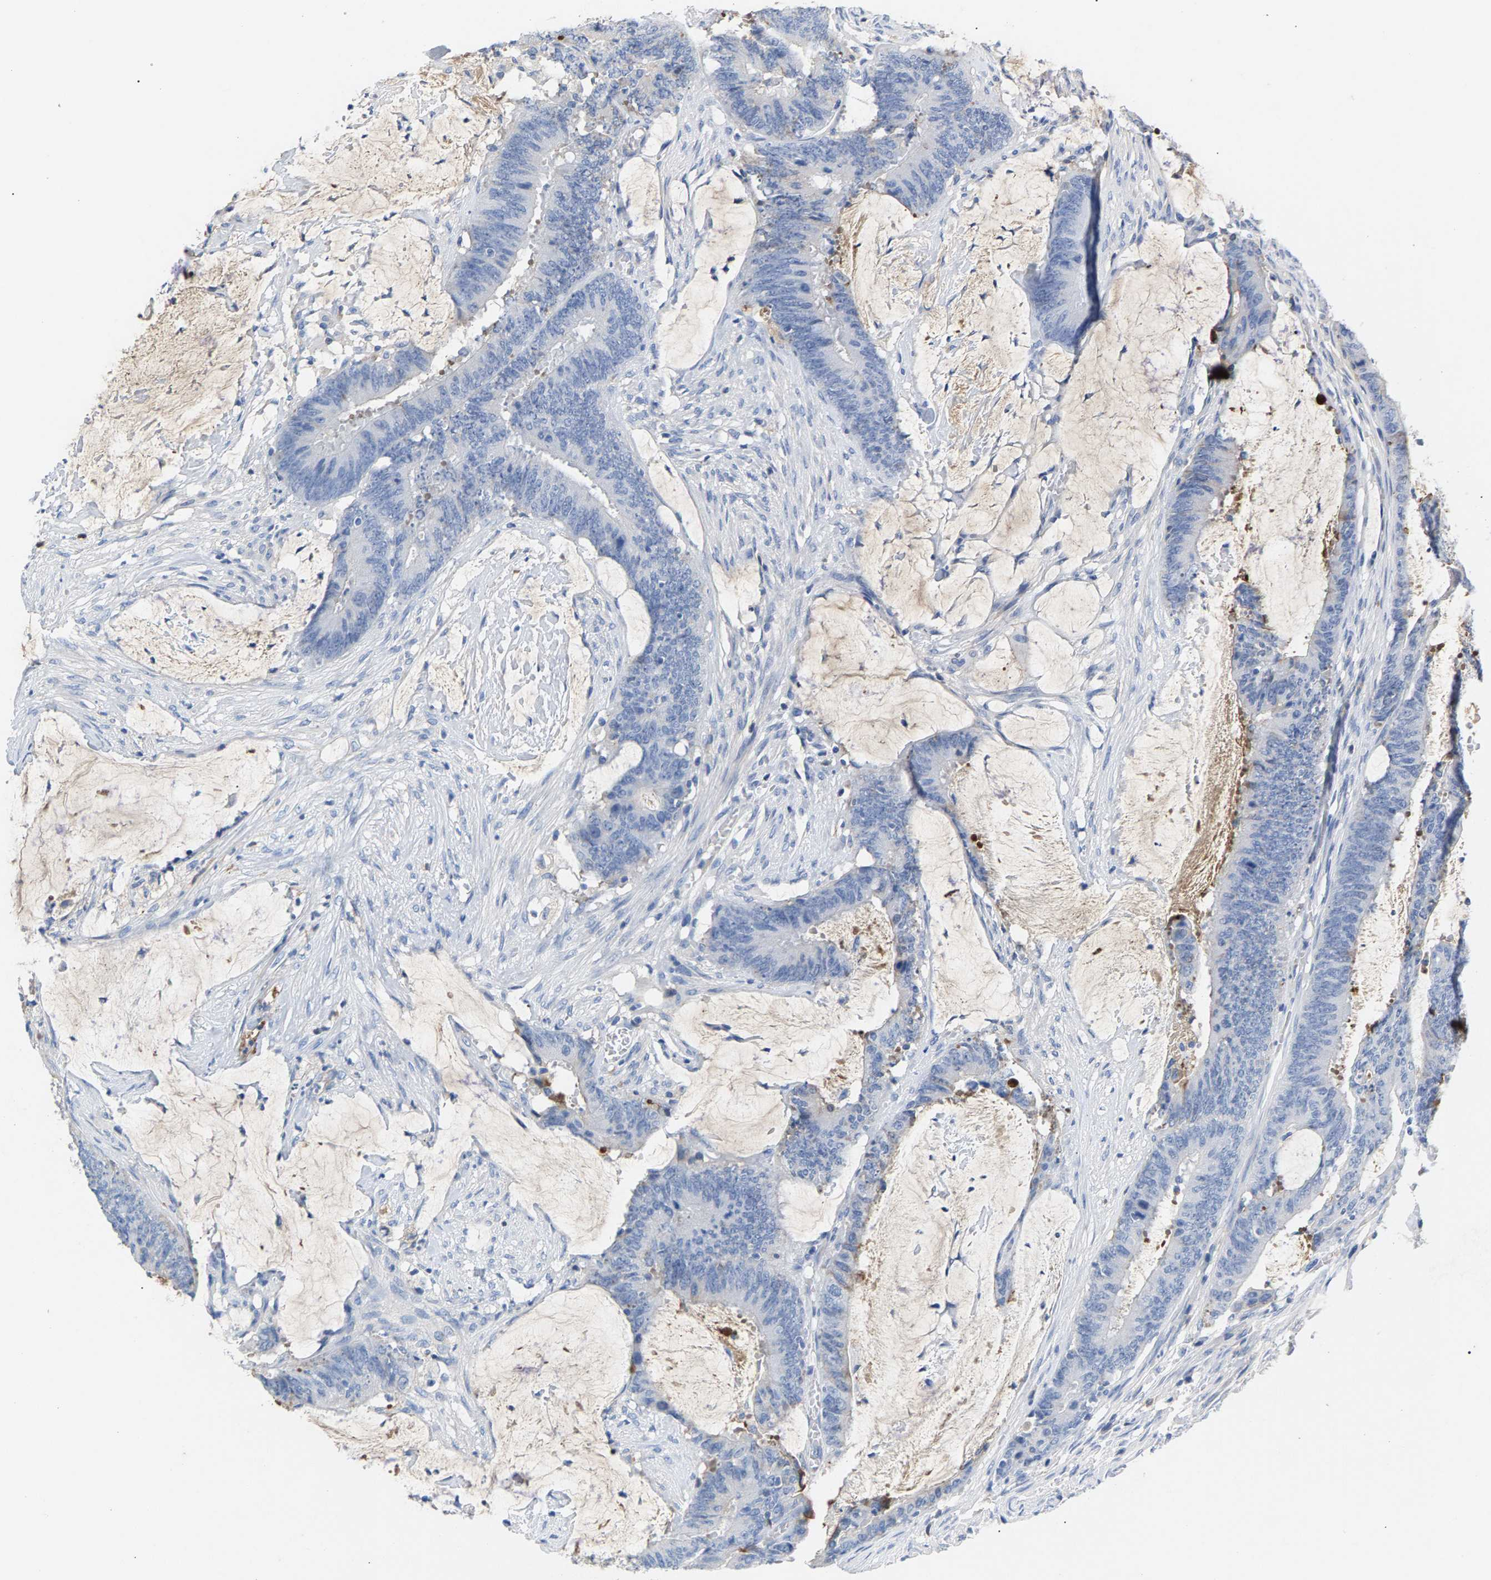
{"staining": {"intensity": "negative", "quantity": "none", "location": "none"}, "tissue": "colorectal cancer", "cell_type": "Tumor cells", "image_type": "cancer", "snomed": [{"axis": "morphology", "description": "Adenocarcinoma, NOS"}, {"axis": "topography", "description": "Rectum"}], "caption": "Tumor cells are negative for protein expression in human colorectal cancer.", "gene": "APOH", "patient": {"sex": "female", "age": 66}}